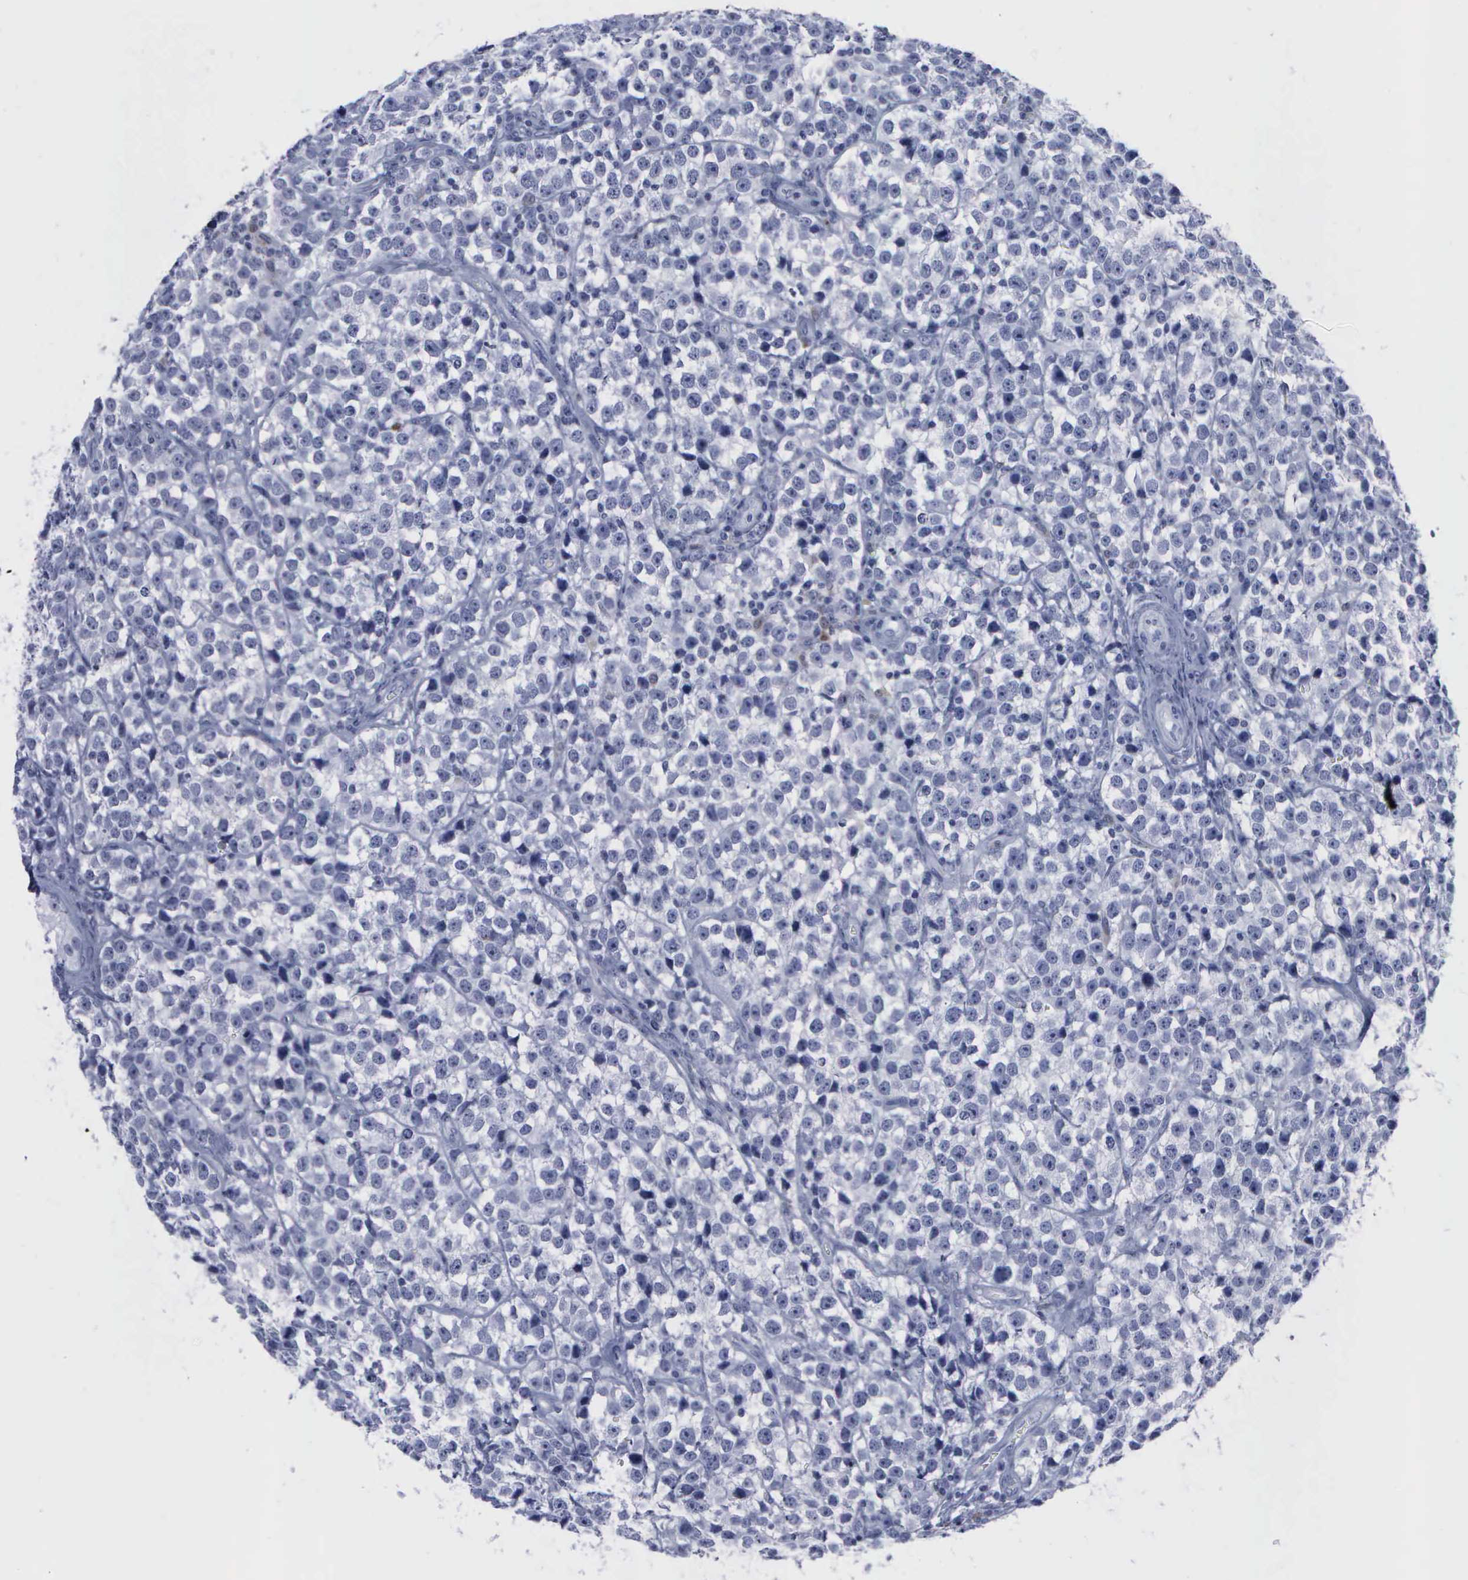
{"staining": {"intensity": "negative", "quantity": "none", "location": "none"}, "tissue": "testis cancer", "cell_type": "Tumor cells", "image_type": "cancer", "snomed": [{"axis": "morphology", "description": "Seminoma, NOS"}, {"axis": "topography", "description": "Testis"}], "caption": "This is a micrograph of immunohistochemistry staining of testis cancer, which shows no expression in tumor cells.", "gene": "CSTA", "patient": {"sex": "male", "age": 25}}